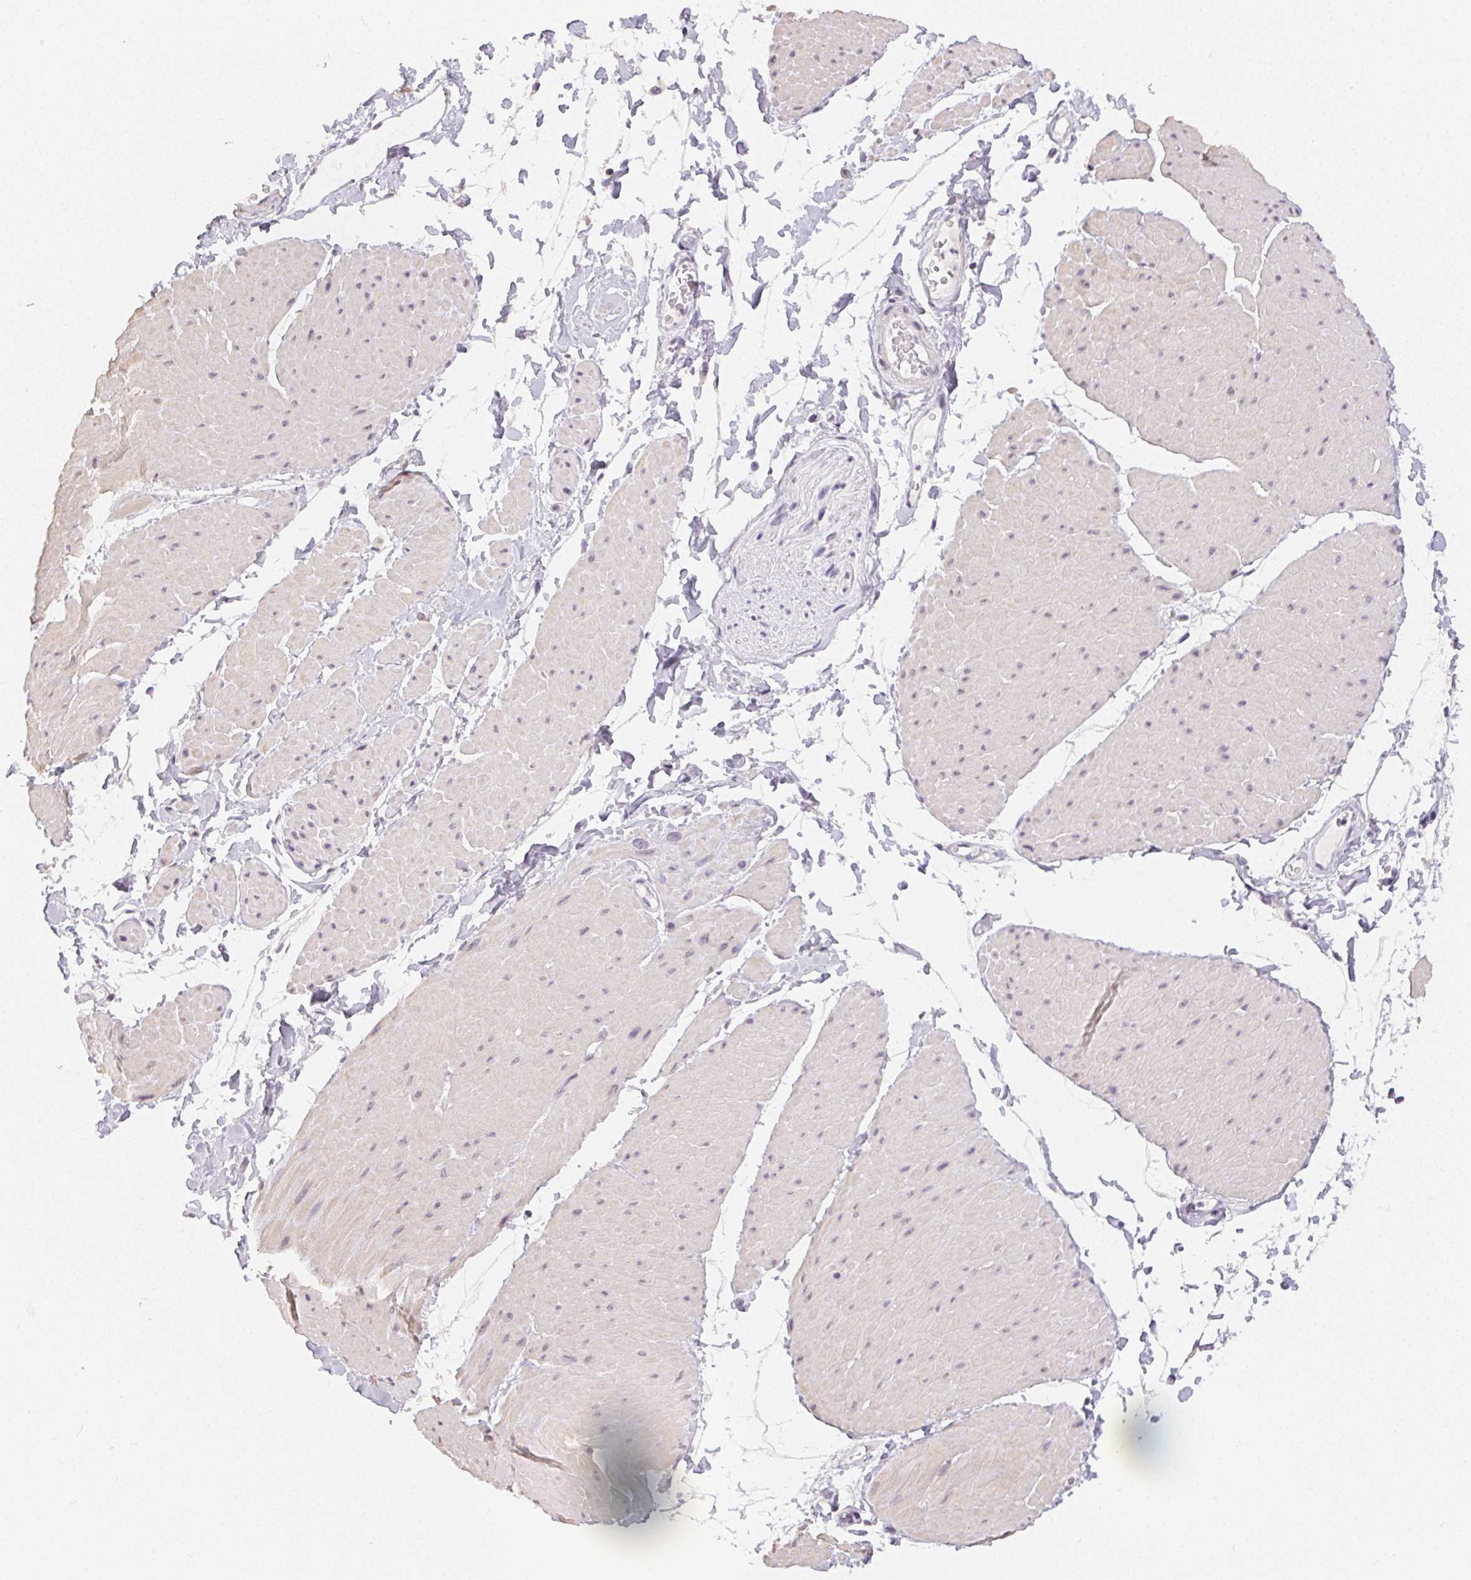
{"staining": {"intensity": "negative", "quantity": "none", "location": "none"}, "tissue": "adipose tissue", "cell_type": "Adipocytes", "image_type": "normal", "snomed": [{"axis": "morphology", "description": "Normal tissue, NOS"}, {"axis": "topography", "description": "Smooth muscle"}, {"axis": "topography", "description": "Peripheral nerve tissue"}], "caption": "An image of adipose tissue stained for a protein exhibits no brown staining in adipocytes. The staining is performed using DAB brown chromogen with nuclei counter-stained in using hematoxylin.", "gene": "TMEM174", "patient": {"sex": "male", "age": 58}}